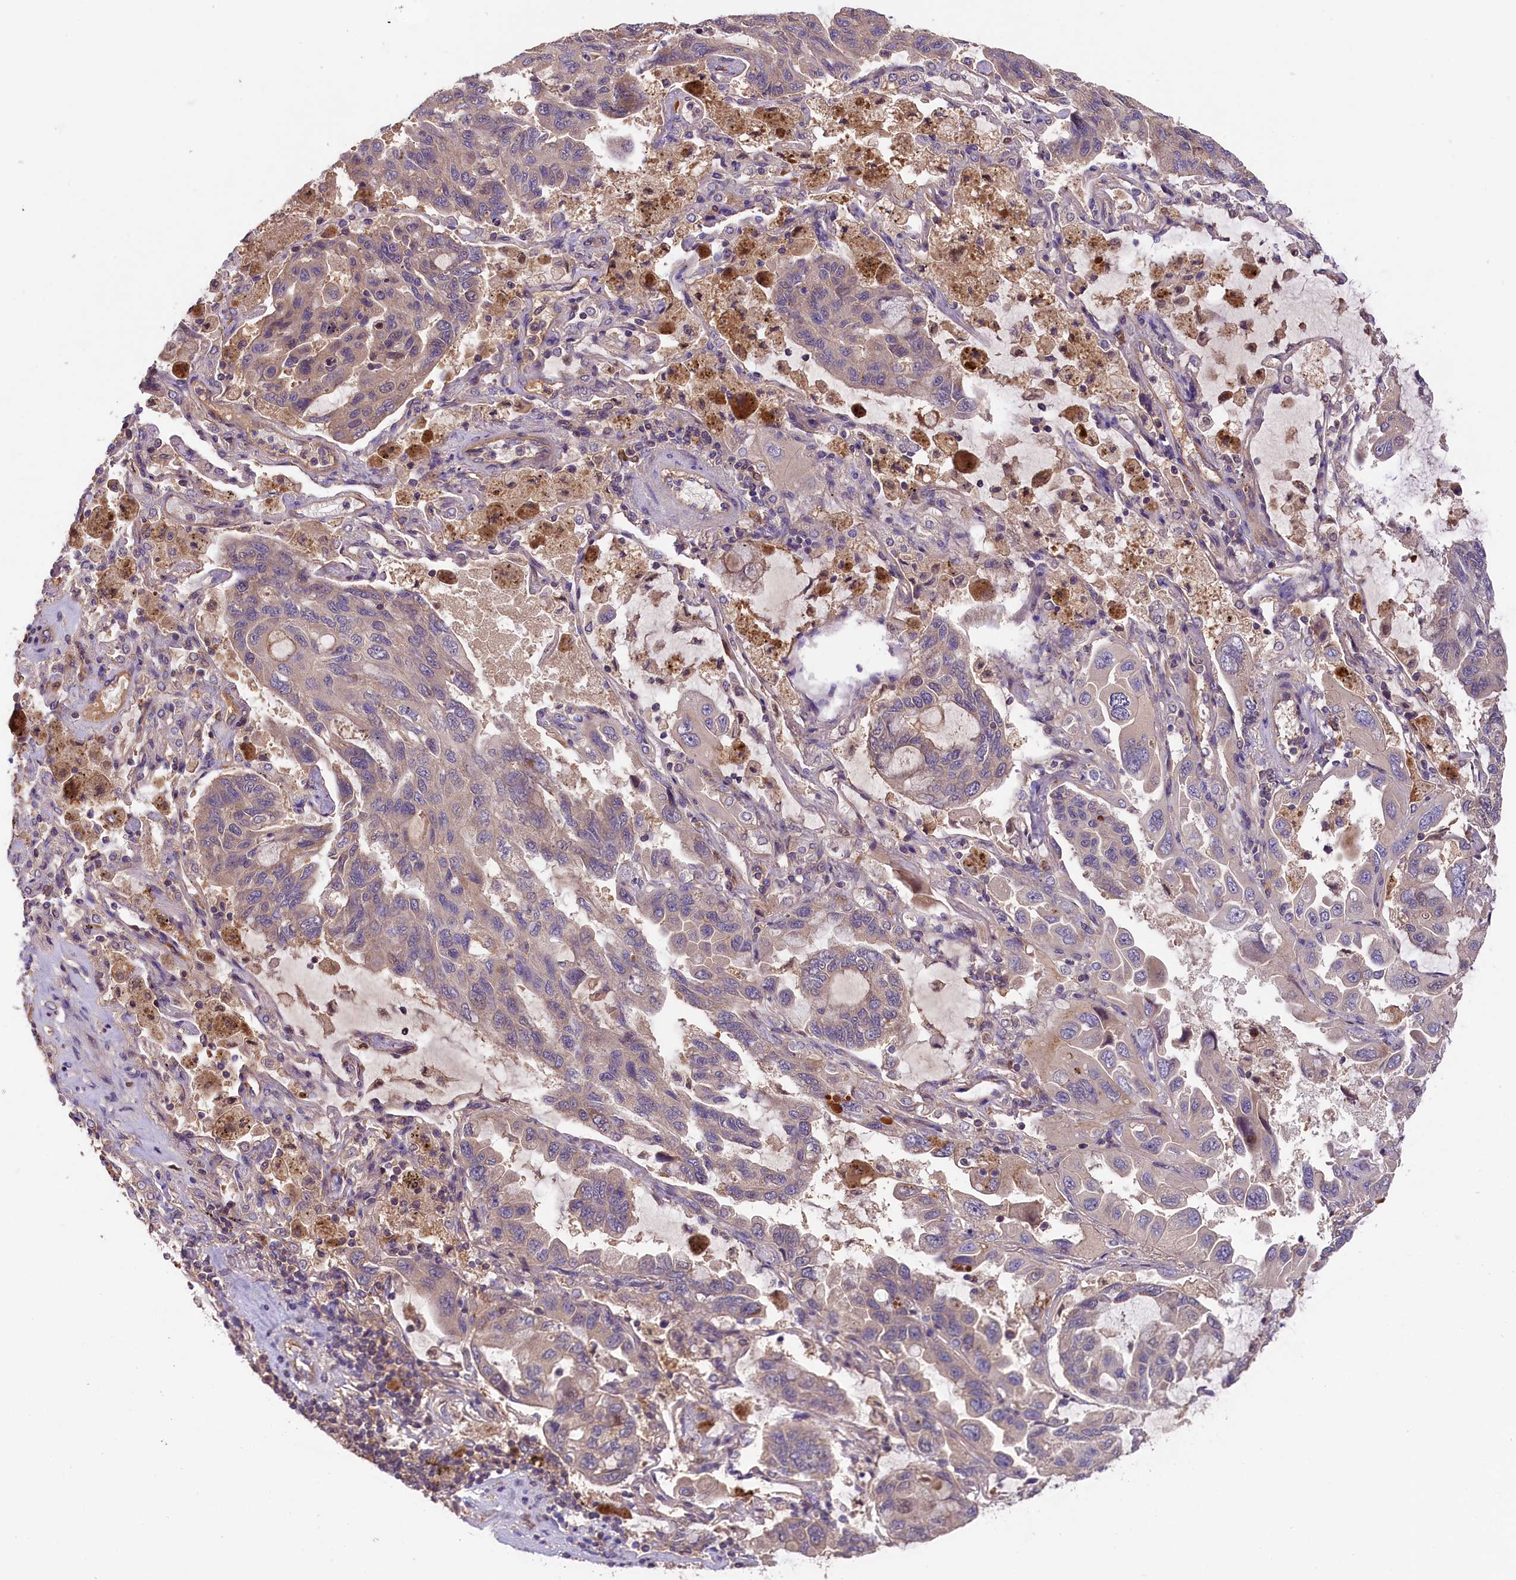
{"staining": {"intensity": "weak", "quantity": "<25%", "location": "cytoplasmic/membranous"}, "tissue": "lung cancer", "cell_type": "Tumor cells", "image_type": "cancer", "snomed": [{"axis": "morphology", "description": "Adenocarcinoma, NOS"}, {"axis": "topography", "description": "Lung"}], "caption": "This is an immunohistochemistry micrograph of human lung adenocarcinoma. There is no expression in tumor cells.", "gene": "SETD6", "patient": {"sex": "male", "age": 64}}